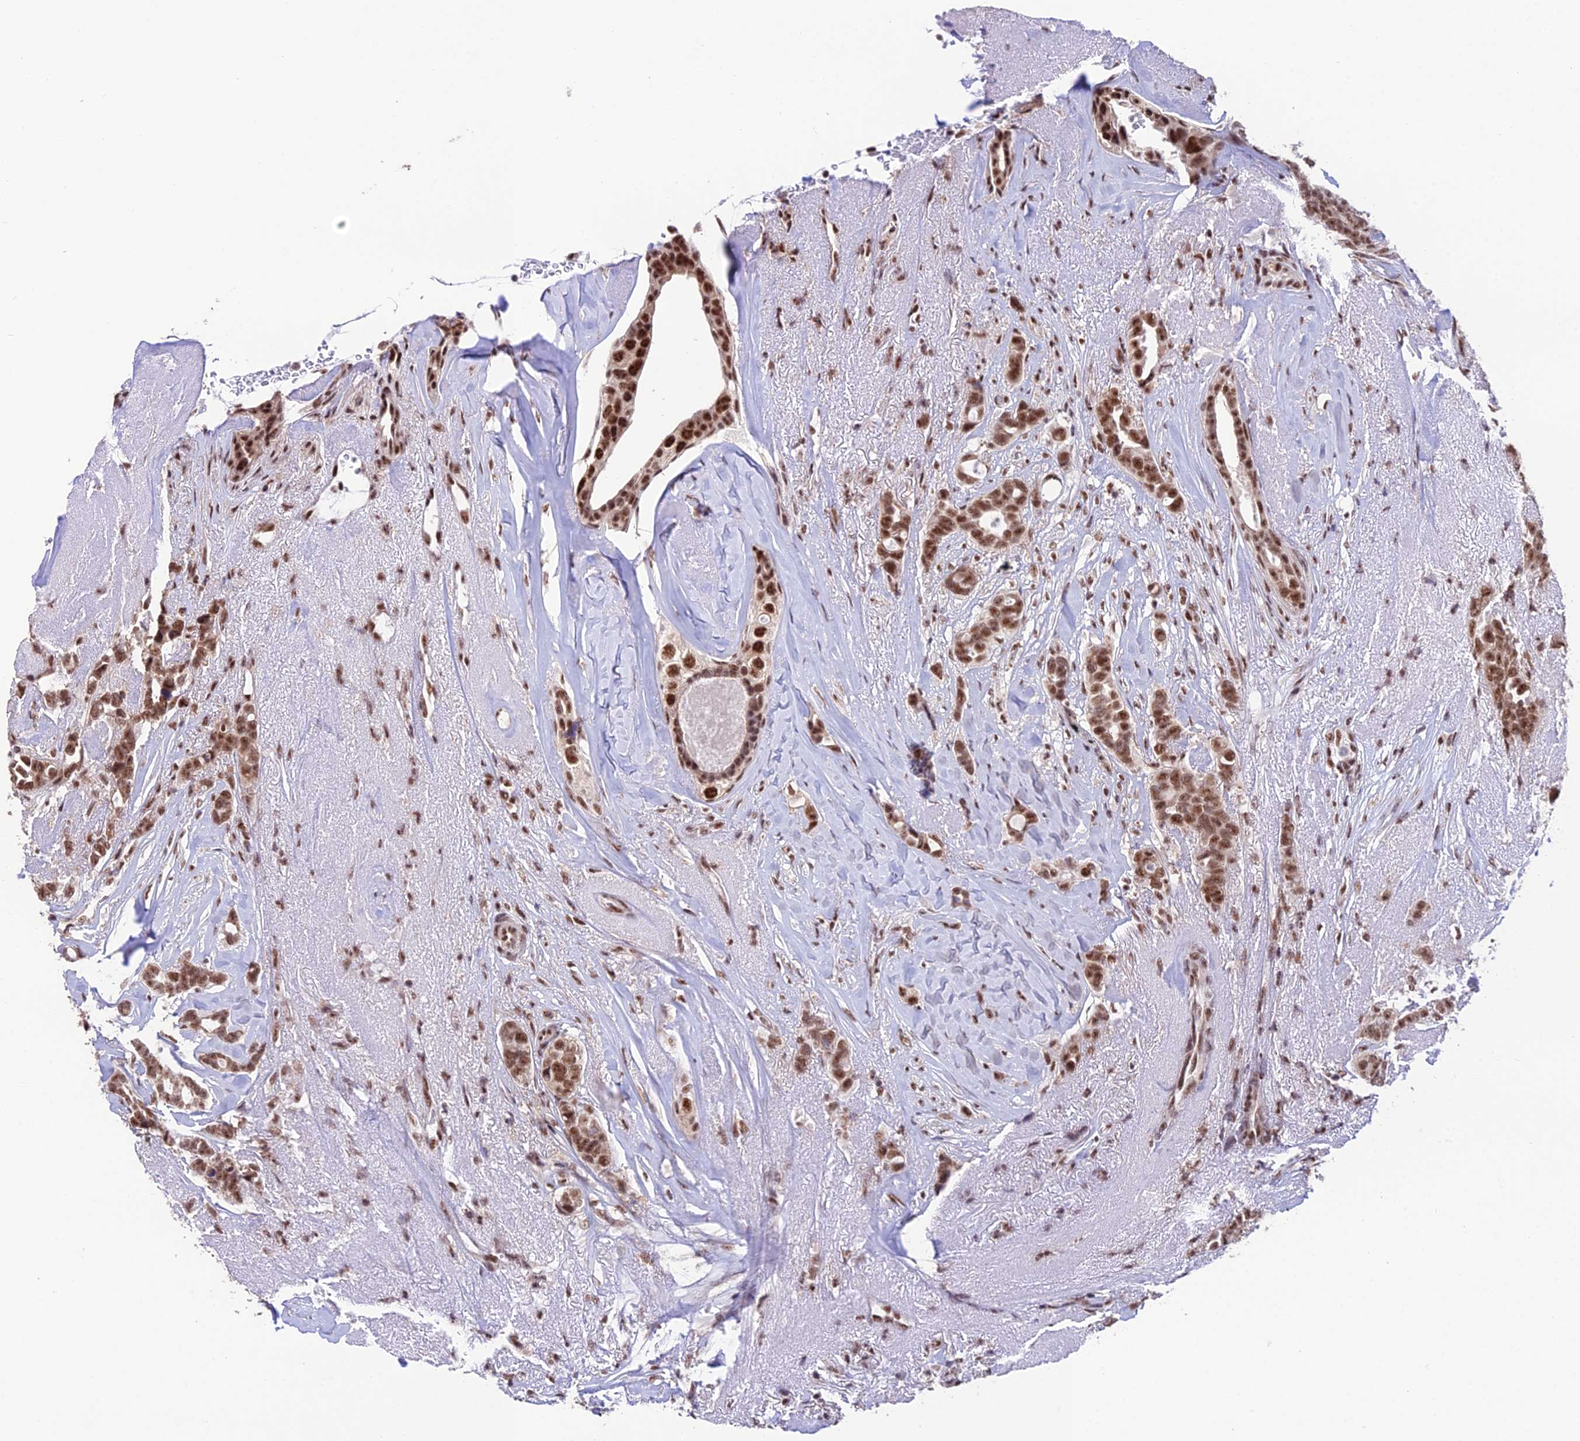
{"staining": {"intensity": "moderate", "quantity": ">75%", "location": "nuclear"}, "tissue": "breast cancer", "cell_type": "Tumor cells", "image_type": "cancer", "snomed": [{"axis": "morphology", "description": "Lobular carcinoma"}, {"axis": "topography", "description": "Breast"}], "caption": "A medium amount of moderate nuclear positivity is identified in about >75% of tumor cells in lobular carcinoma (breast) tissue. (Stains: DAB in brown, nuclei in blue, Microscopy: brightfield microscopy at high magnification).", "gene": "THOC7", "patient": {"sex": "female", "age": 51}}